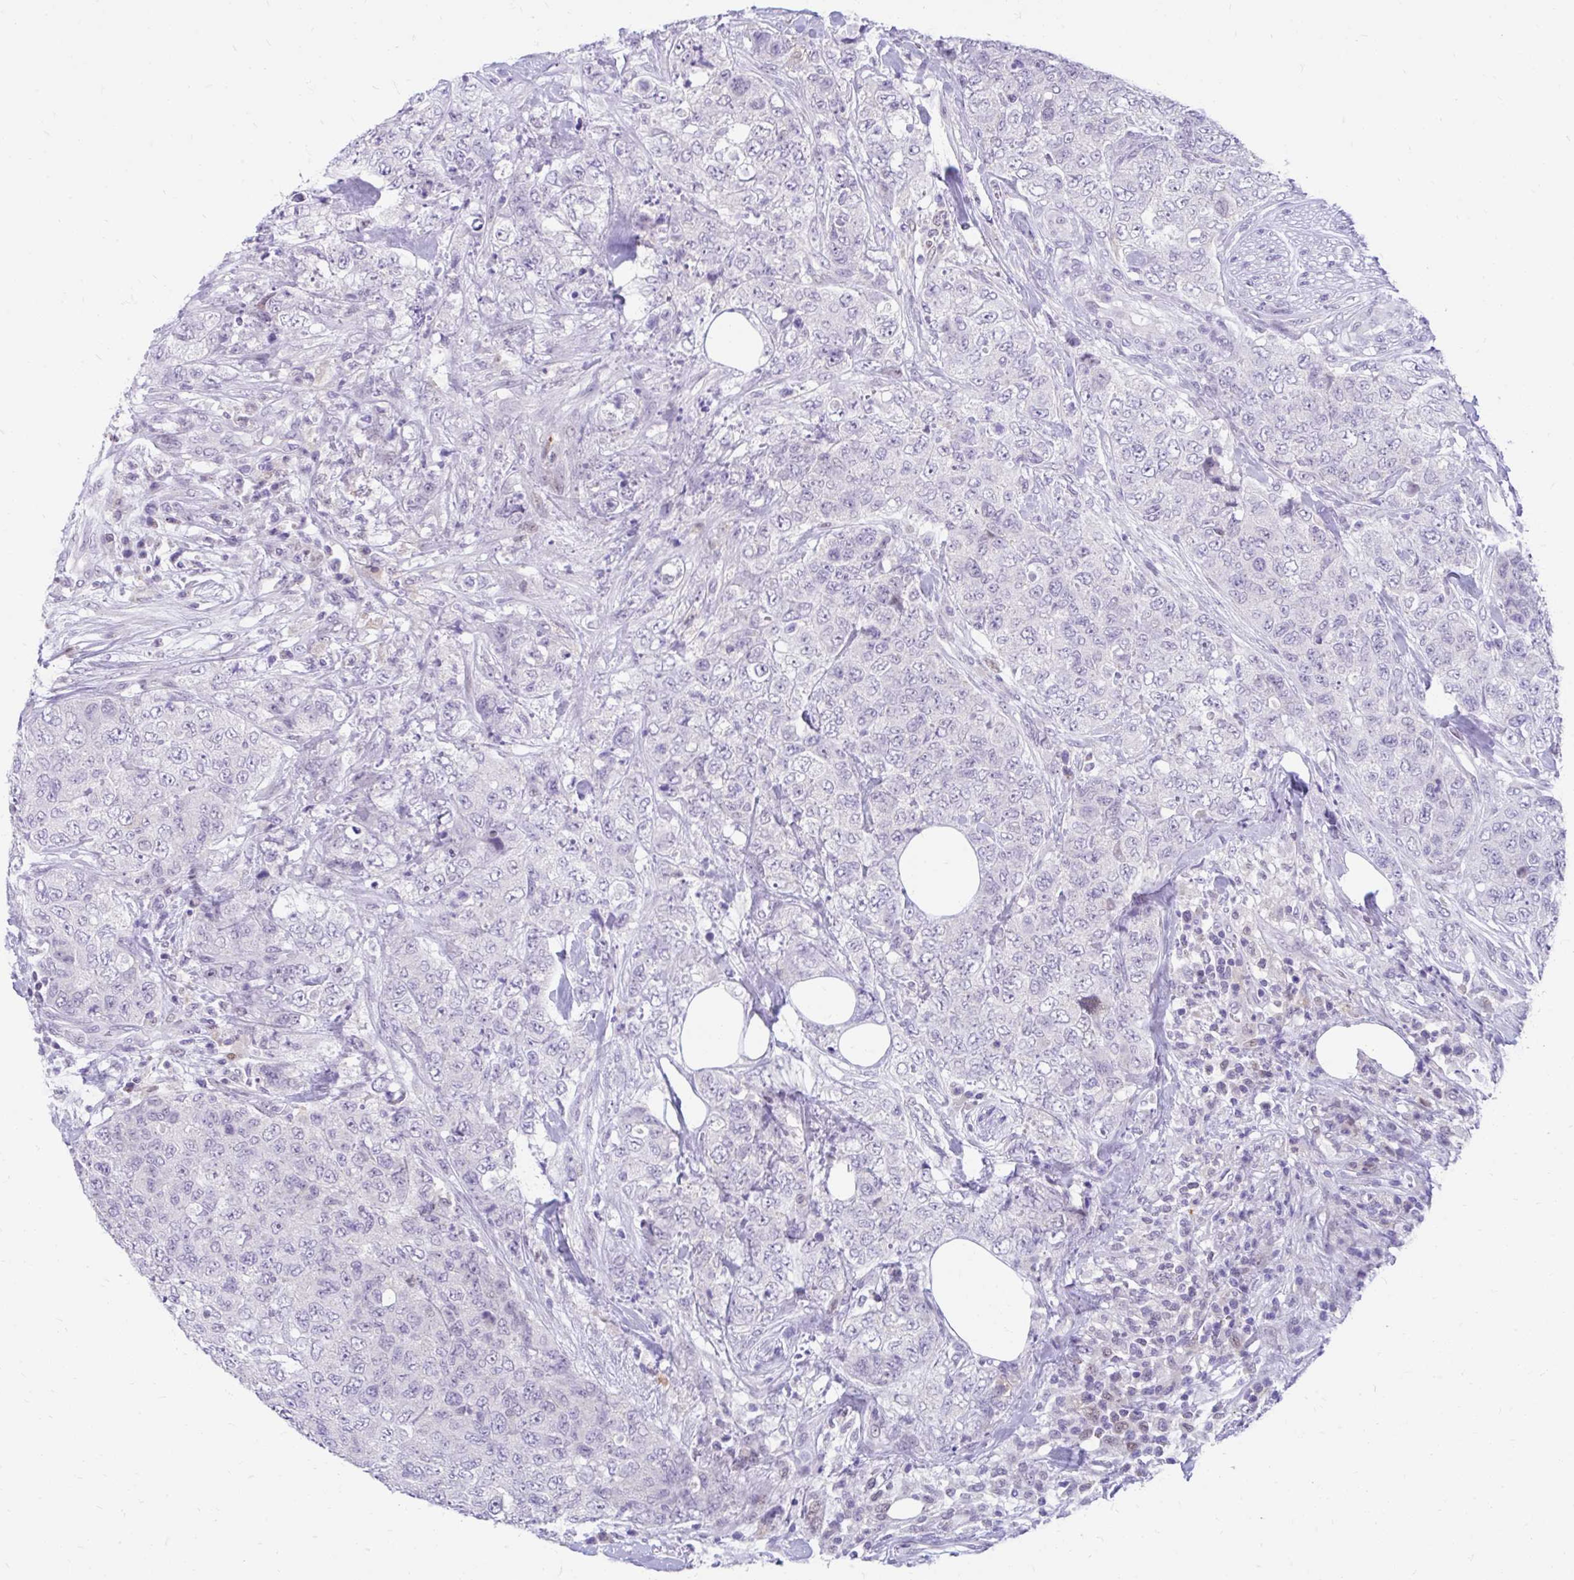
{"staining": {"intensity": "negative", "quantity": "none", "location": "none"}, "tissue": "urothelial cancer", "cell_type": "Tumor cells", "image_type": "cancer", "snomed": [{"axis": "morphology", "description": "Urothelial carcinoma, High grade"}, {"axis": "topography", "description": "Urinary bladder"}], "caption": "IHC micrograph of human high-grade urothelial carcinoma stained for a protein (brown), which displays no expression in tumor cells.", "gene": "GLB1L2", "patient": {"sex": "female", "age": 78}}